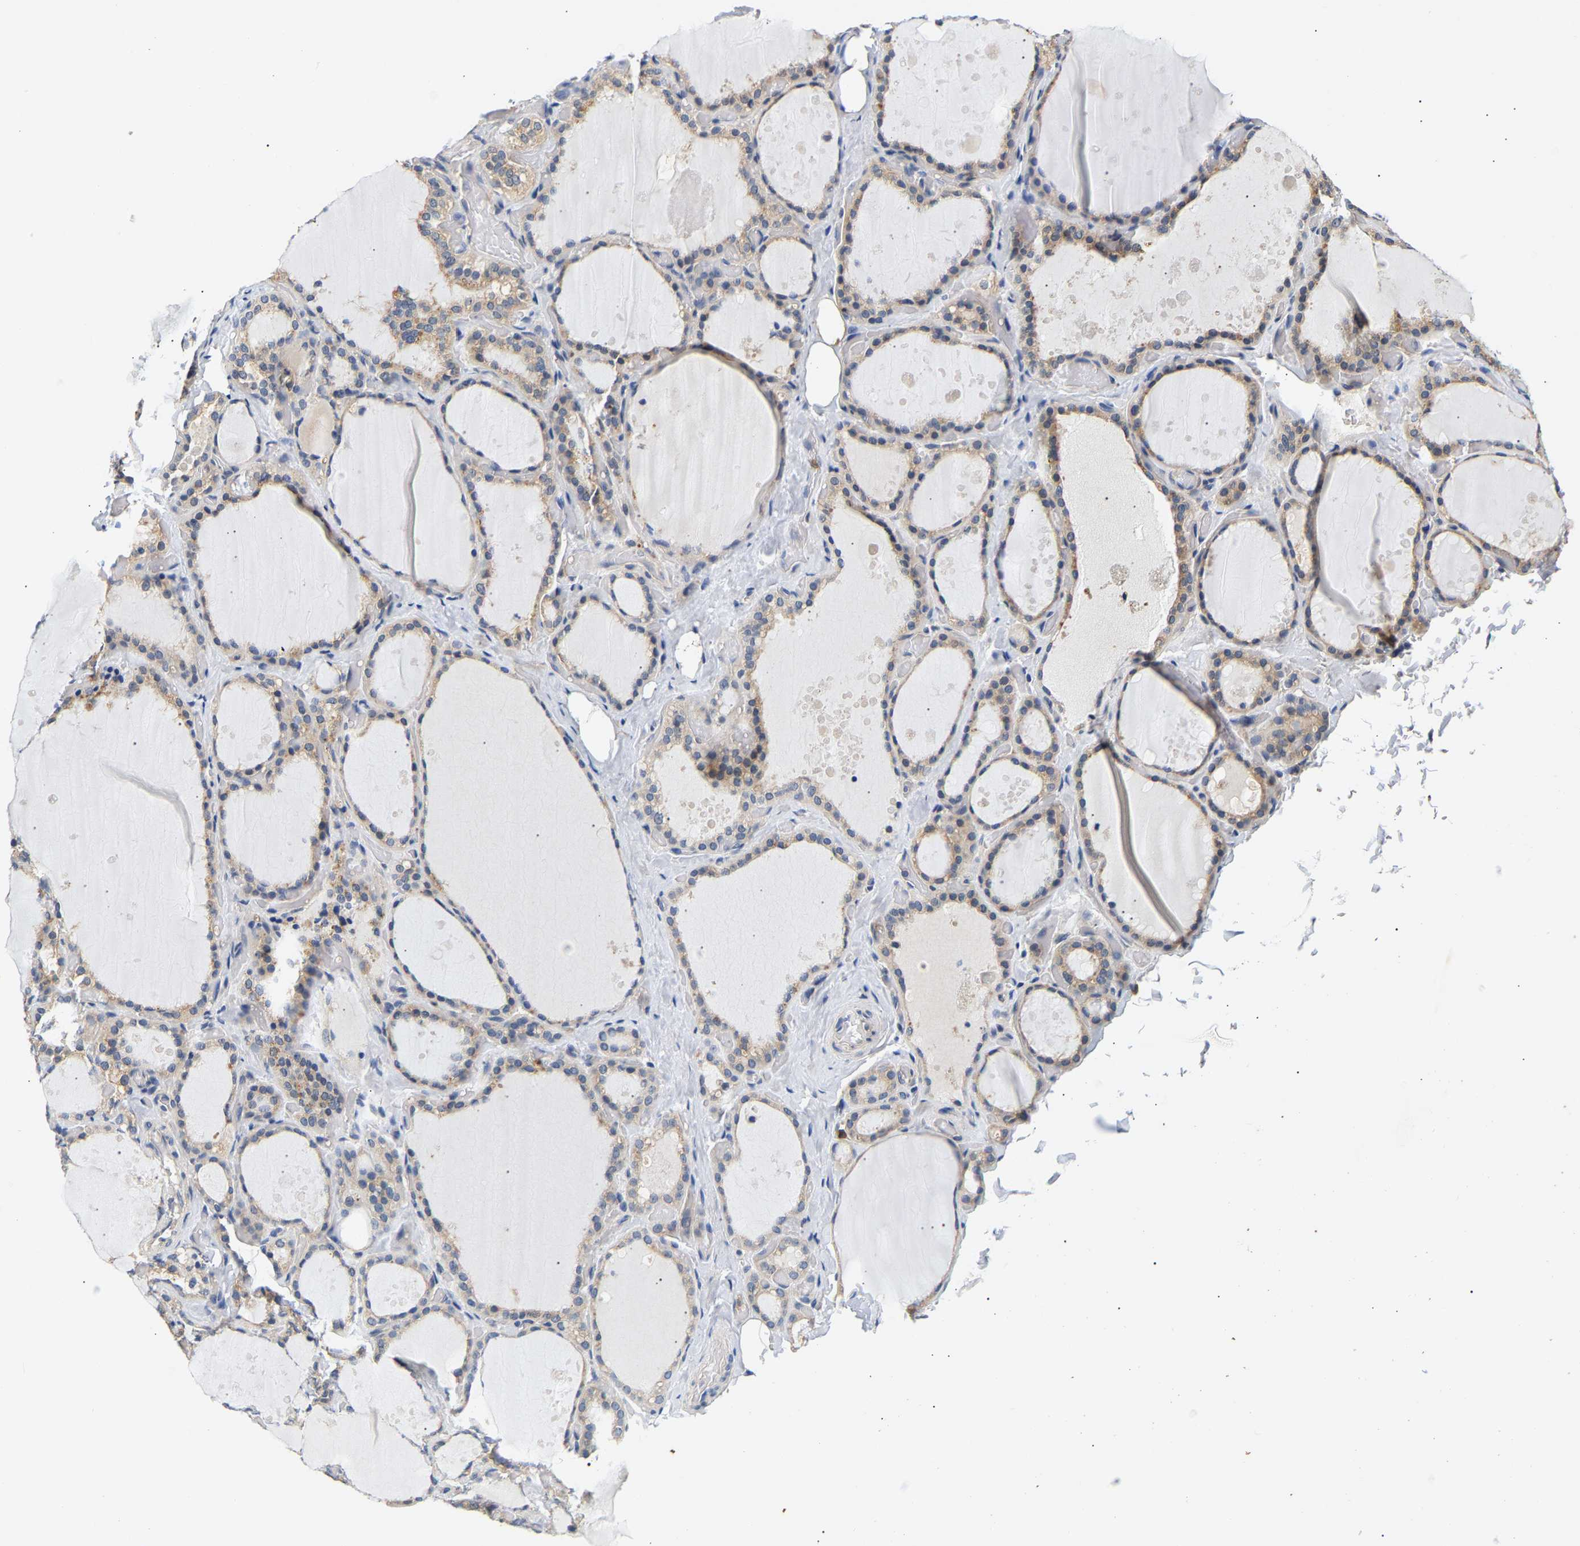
{"staining": {"intensity": "weak", "quantity": "25%-75%", "location": "cytoplasmic/membranous"}, "tissue": "thyroid gland", "cell_type": "Glandular cells", "image_type": "normal", "snomed": [{"axis": "morphology", "description": "Normal tissue, NOS"}, {"axis": "topography", "description": "Thyroid gland"}], "caption": "Protein staining exhibits weak cytoplasmic/membranous positivity in approximately 25%-75% of glandular cells in unremarkable thyroid gland. (IHC, brightfield microscopy, high magnification).", "gene": "PPID", "patient": {"sex": "female", "age": 44}}